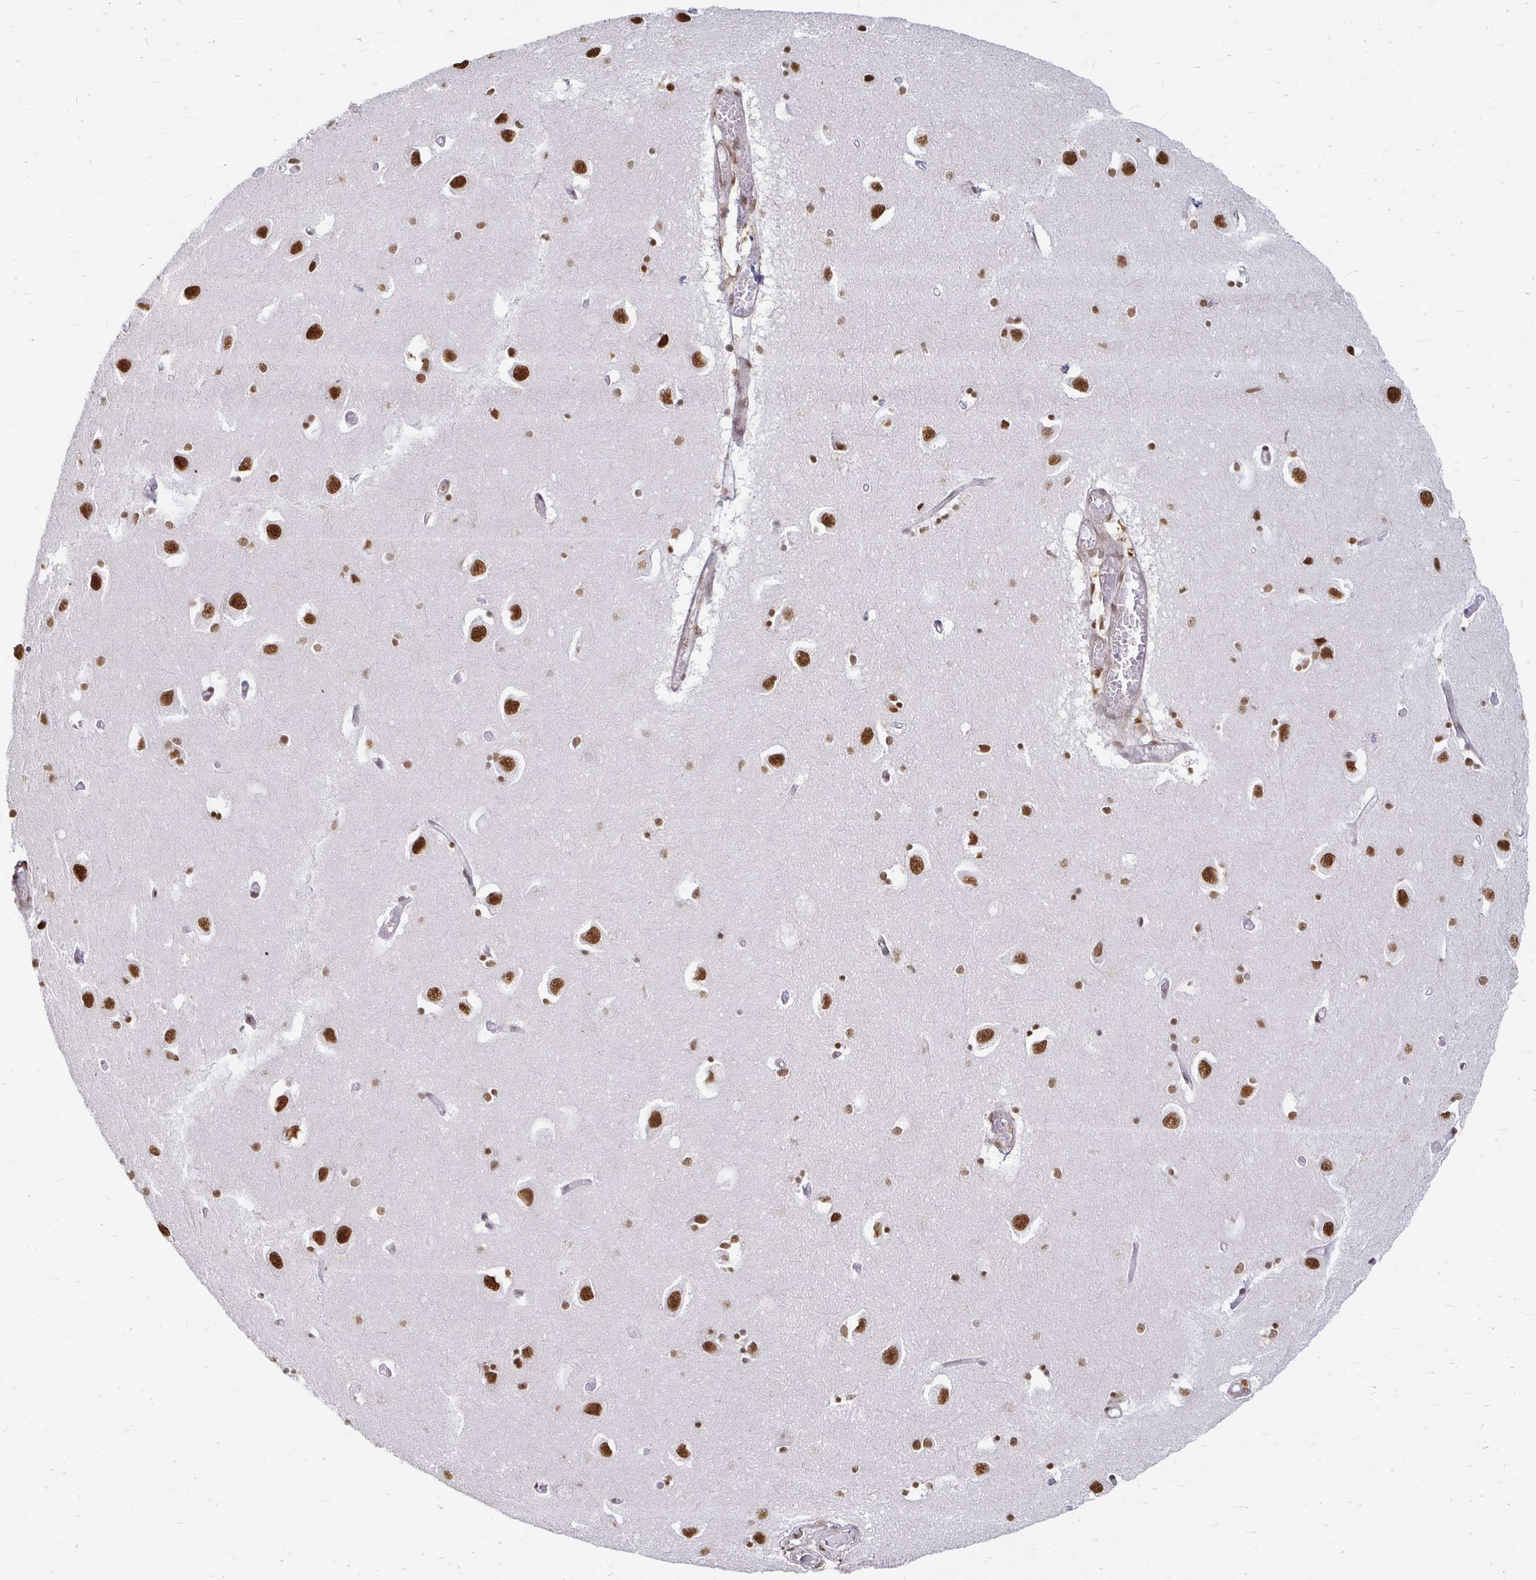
{"staining": {"intensity": "moderate", "quantity": "25%-75%", "location": "nuclear"}, "tissue": "caudate", "cell_type": "Glial cells", "image_type": "normal", "snomed": [{"axis": "morphology", "description": "Normal tissue, NOS"}, {"axis": "topography", "description": "Lateral ventricle wall"}, {"axis": "topography", "description": "Hippocampus"}], "caption": "Caudate stained for a protein (brown) shows moderate nuclear positive positivity in about 25%-75% of glial cells.", "gene": "HNRNPU", "patient": {"sex": "female", "age": 63}}